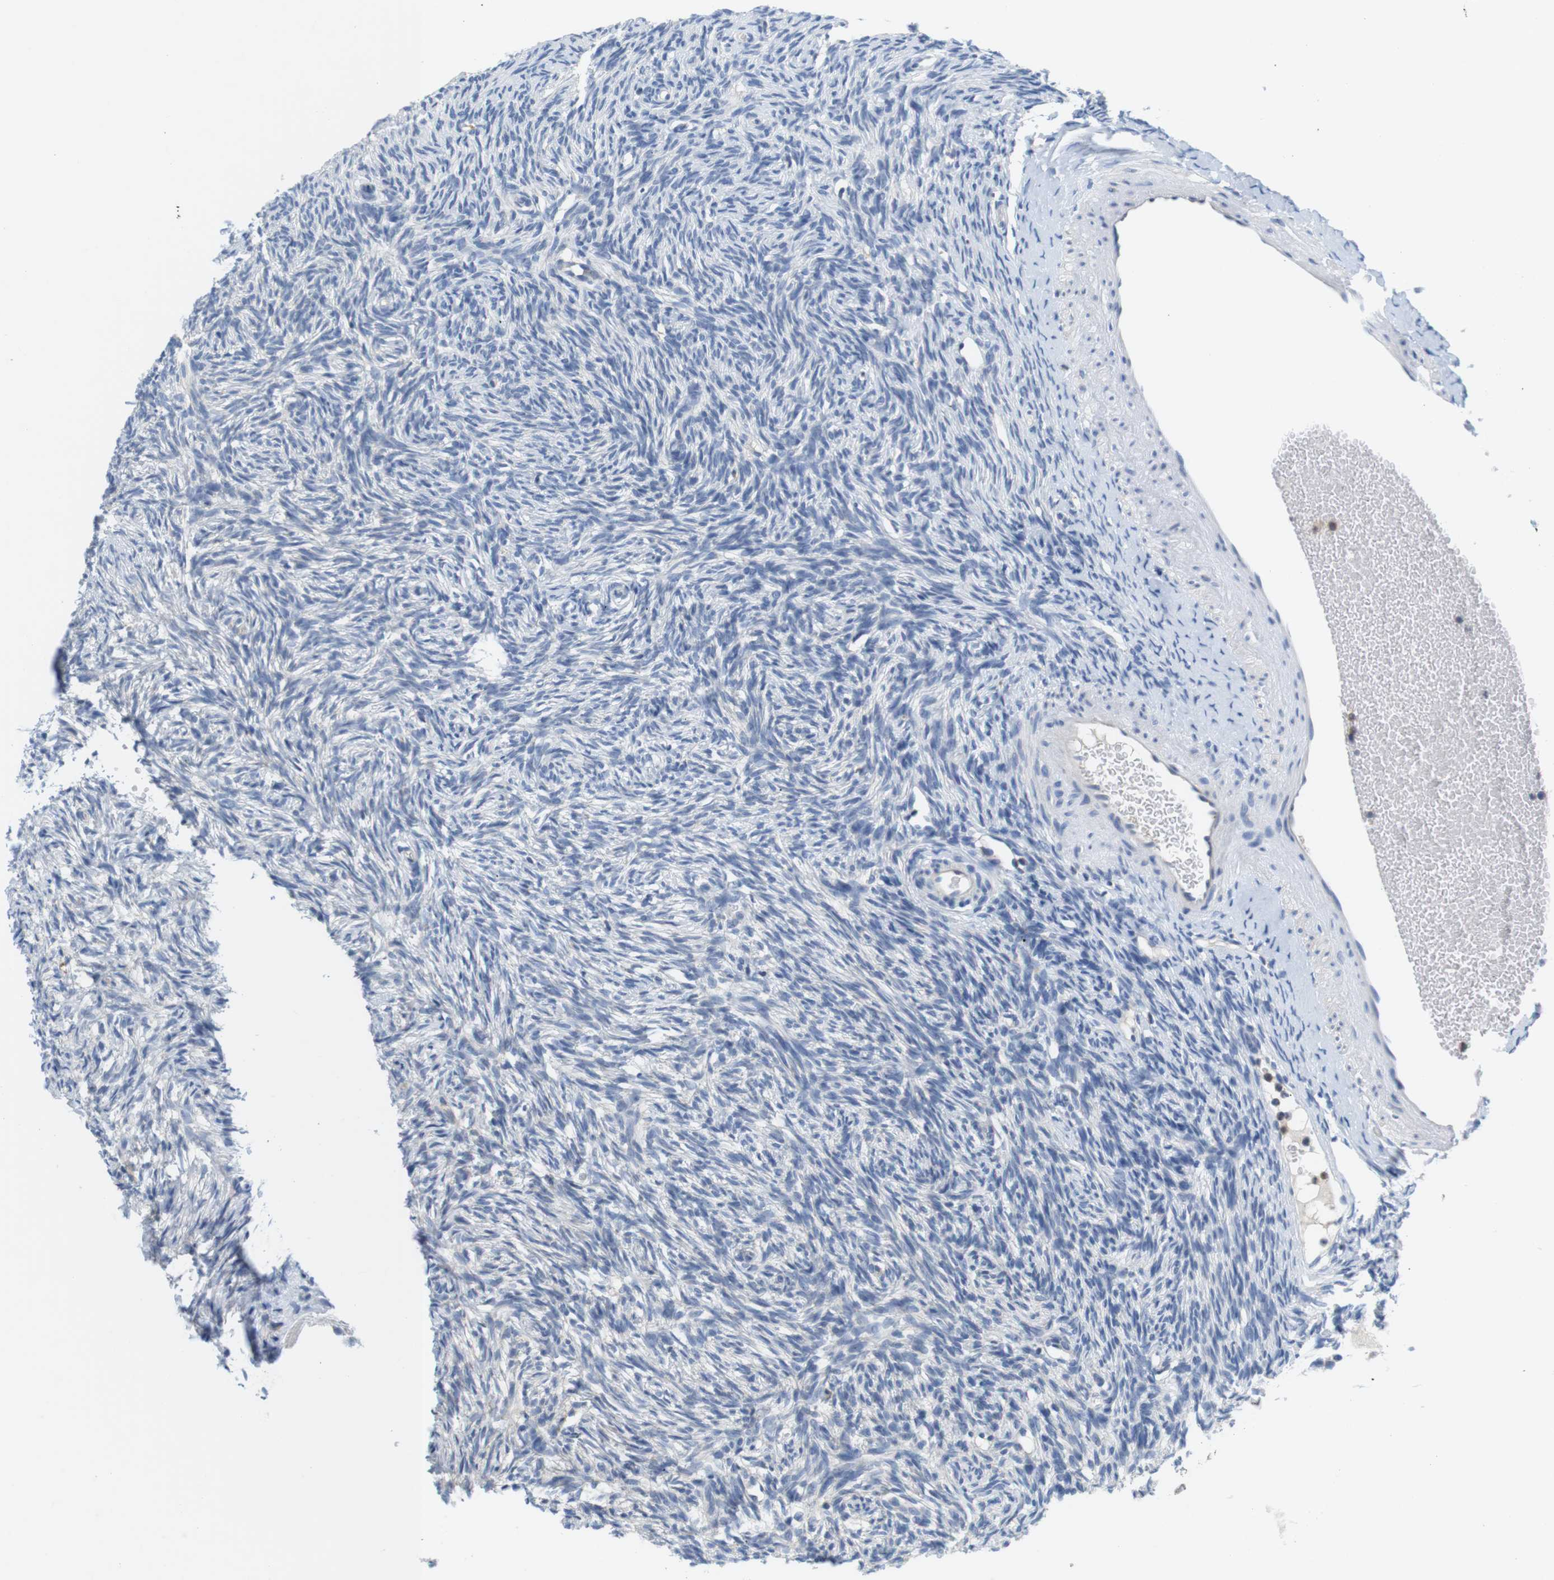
{"staining": {"intensity": "negative", "quantity": "none", "location": "none"}, "tissue": "ovary", "cell_type": "Ovarian stroma cells", "image_type": "normal", "snomed": [{"axis": "morphology", "description": "Normal tissue, NOS"}, {"axis": "topography", "description": "Ovary"}], "caption": "Protein analysis of normal ovary reveals no significant positivity in ovarian stroma cells.", "gene": "CNGA2", "patient": {"sex": "female", "age": 33}}